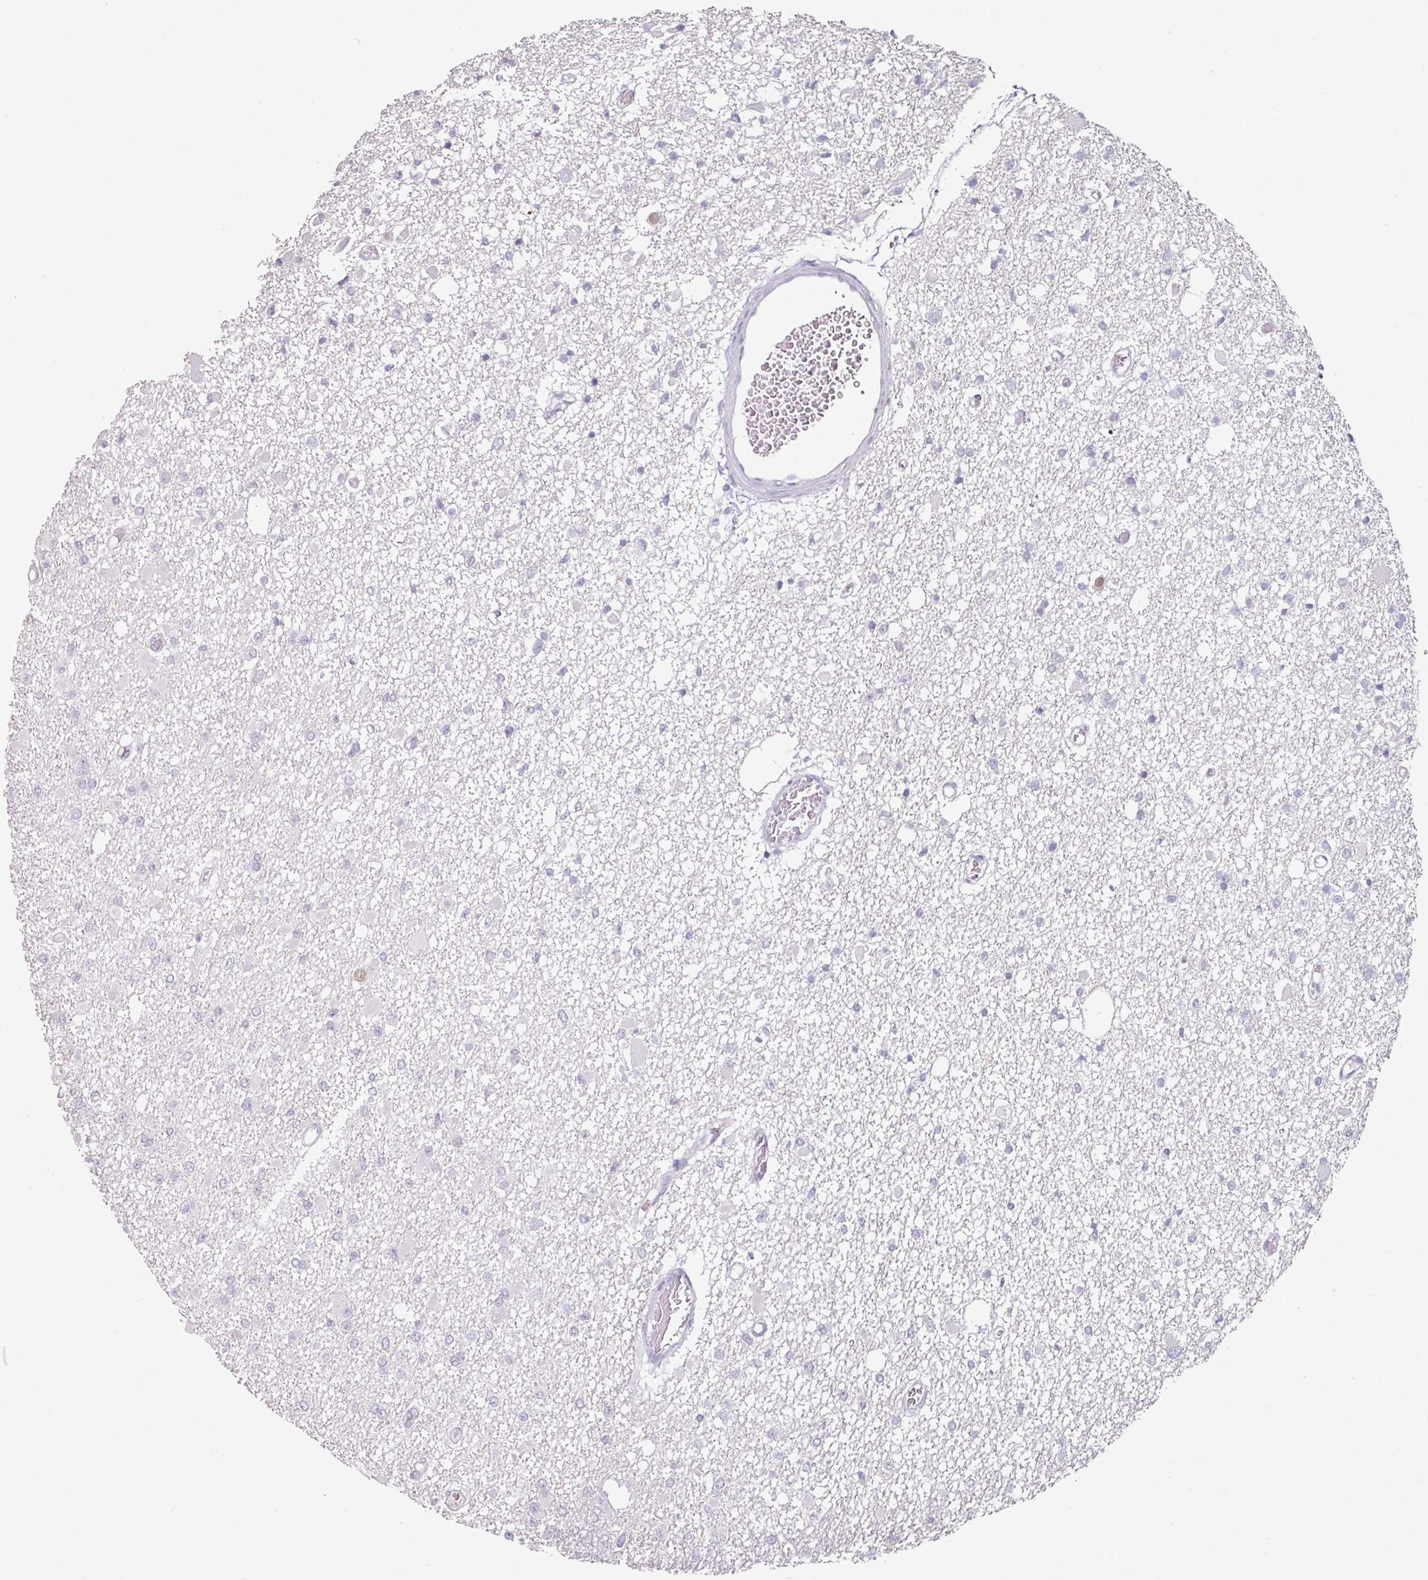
{"staining": {"intensity": "negative", "quantity": "none", "location": "none"}, "tissue": "glioma", "cell_type": "Tumor cells", "image_type": "cancer", "snomed": [{"axis": "morphology", "description": "Glioma, malignant, Low grade"}, {"axis": "topography", "description": "Brain"}], "caption": "A photomicrograph of human glioma is negative for staining in tumor cells. Brightfield microscopy of immunohistochemistry stained with DAB (3,3'-diaminobenzidine) (brown) and hematoxylin (blue), captured at high magnification.", "gene": "ELK1", "patient": {"sex": "female", "age": 22}}